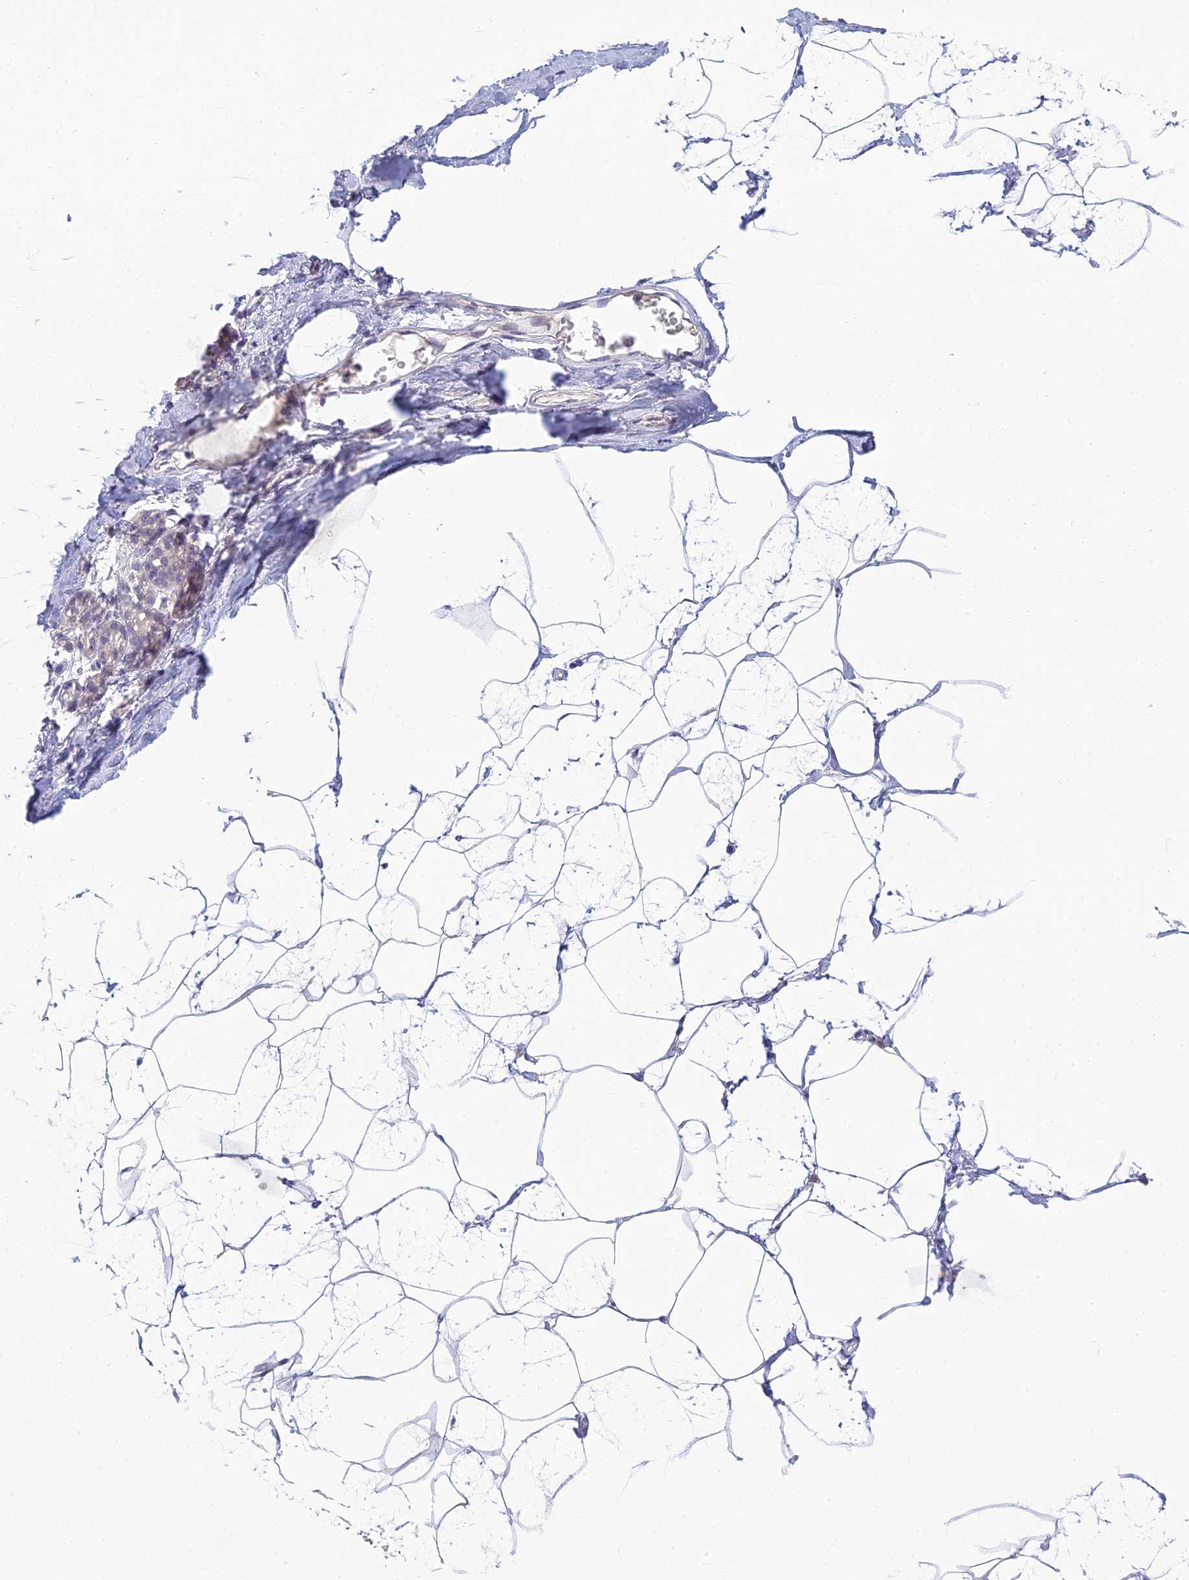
{"staining": {"intensity": "negative", "quantity": "none", "location": "none"}, "tissue": "breast", "cell_type": "Adipocytes", "image_type": "normal", "snomed": [{"axis": "morphology", "description": "Normal tissue, NOS"}, {"axis": "morphology", "description": "Lobular carcinoma"}, {"axis": "topography", "description": "Breast"}], "caption": "High magnification brightfield microscopy of normal breast stained with DAB (brown) and counterstained with hematoxylin (blue): adipocytes show no significant staining. (DAB immunohistochemistry (IHC) with hematoxylin counter stain).", "gene": "SLC25A41", "patient": {"sex": "female", "age": 62}}